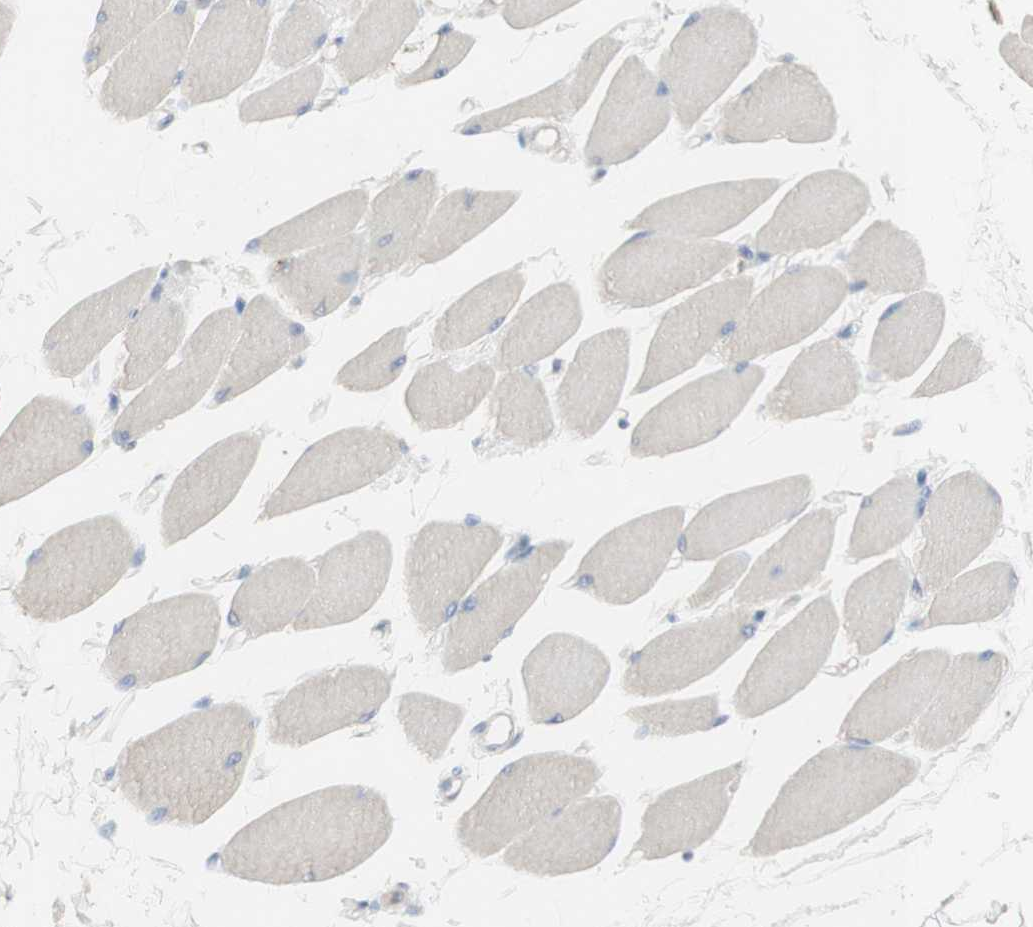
{"staining": {"intensity": "weak", "quantity": "25%-75%", "location": "cytoplasmic/membranous"}, "tissue": "skeletal muscle", "cell_type": "Myocytes", "image_type": "normal", "snomed": [{"axis": "morphology", "description": "Normal tissue, NOS"}, {"axis": "topography", "description": "Skeletal muscle"}, {"axis": "topography", "description": "Oral tissue"}, {"axis": "topography", "description": "Peripheral nerve tissue"}], "caption": "High-magnification brightfield microscopy of normal skeletal muscle stained with DAB (3,3'-diaminobenzidine) (brown) and counterstained with hematoxylin (blue). myocytes exhibit weak cytoplasmic/membranous expression is seen in approximately25%-75% of cells. The staining was performed using DAB (3,3'-diaminobenzidine), with brown indicating positive protein expression. Nuclei are stained blue with hematoxylin.", "gene": "MANEA", "patient": {"sex": "female", "age": 84}}